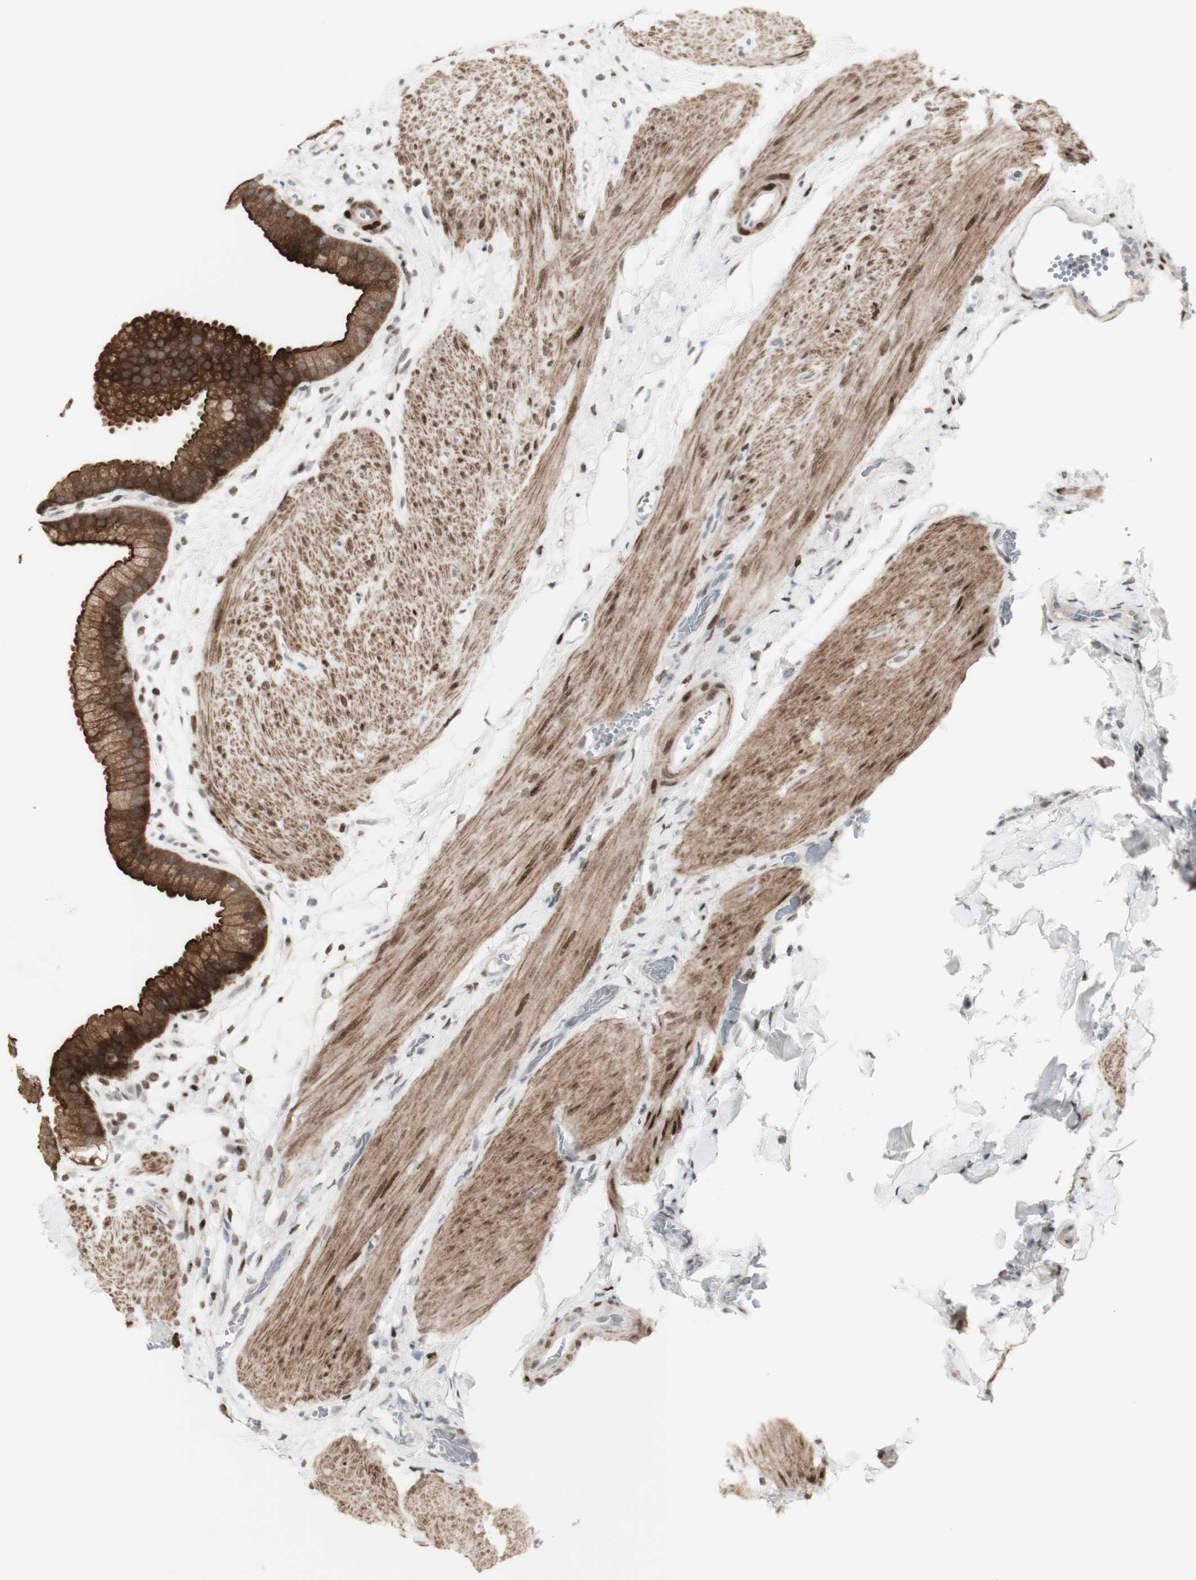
{"staining": {"intensity": "strong", "quantity": ">75%", "location": "cytoplasmic/membranous"}, "tissue": "gallbladder", "cell_type": "Glandular cells", "image_type": "normal", "snomed": [{"axis": "morphology", "description": "Normal tissue, NOS"}, {"axis": "topography", "description": "Gallbladder"}], "caption": "An image of human gallbladder stained for a protein displays strong cytoplasmic/membranous brown staining in glandular cells. Using DAB (brown) and hematoxylin (blue) stains, captured at high magnification using brightfield microscopy.", "gene": "C1orf116", "patient": {"sex": "female", "age": 64}}